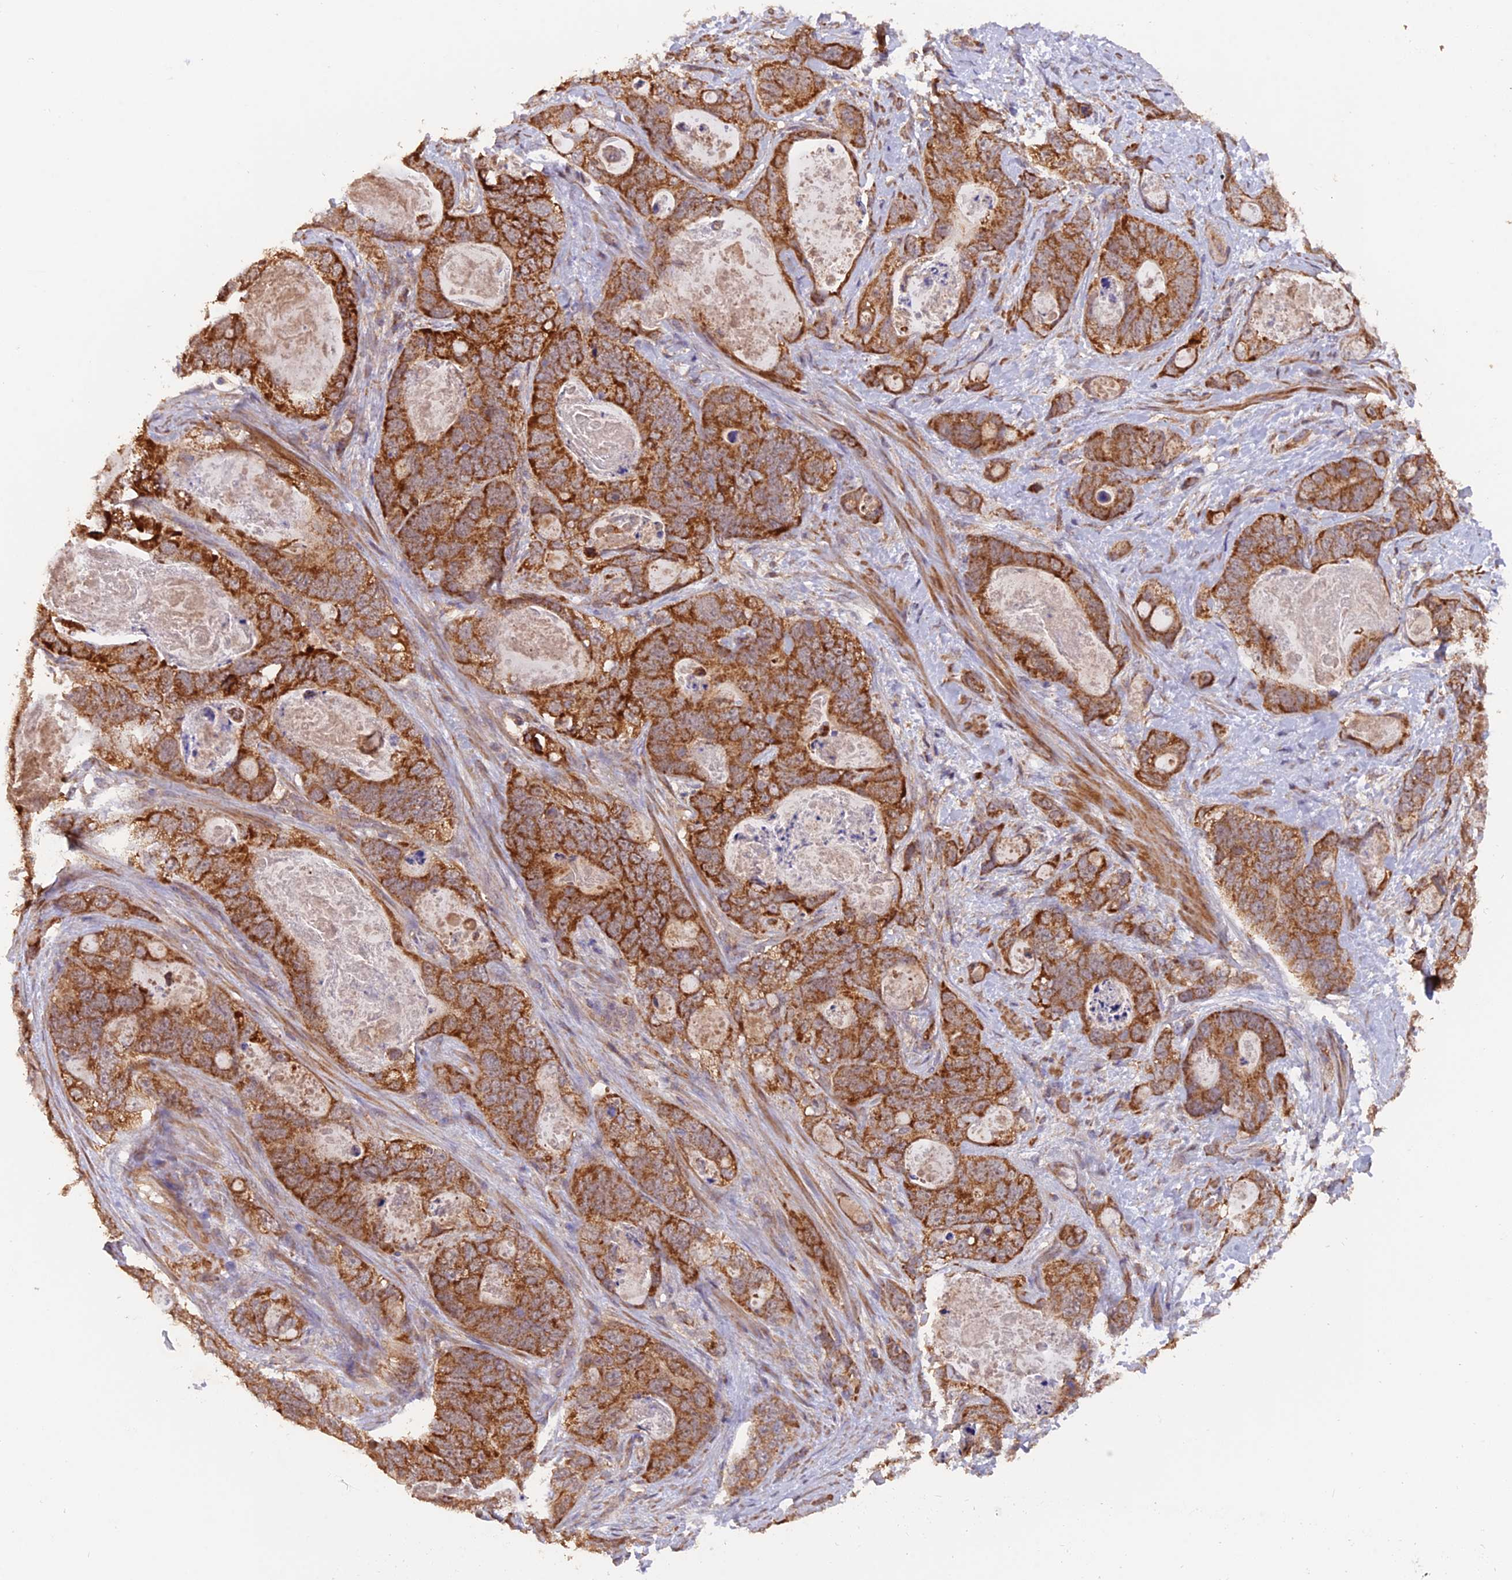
{"staining": {"intensity": "strong", "quantity": ">75%", "location": "cytoplasmic/membranous"}, "tissue": "stomach cancer", "cell_type": "Tumor cells", "image_type": "cancer", "snomed": [{"axis": "morphology", "description": "Normal tissue, NOS"}, {"axis": "morphology", "description": "Adenocarcinoma, NOS"}, {"axis": "topography", "description": "Stomach"}], "caption": "Adenocarcinoma (stomach) was stained to show a protein in brown. There is high levels of strong cytoplasmic/membranous staining in approximately >75% of tumor cells.", "gene": "IFT22", "patient": {"sex": "female", "age": 89}}